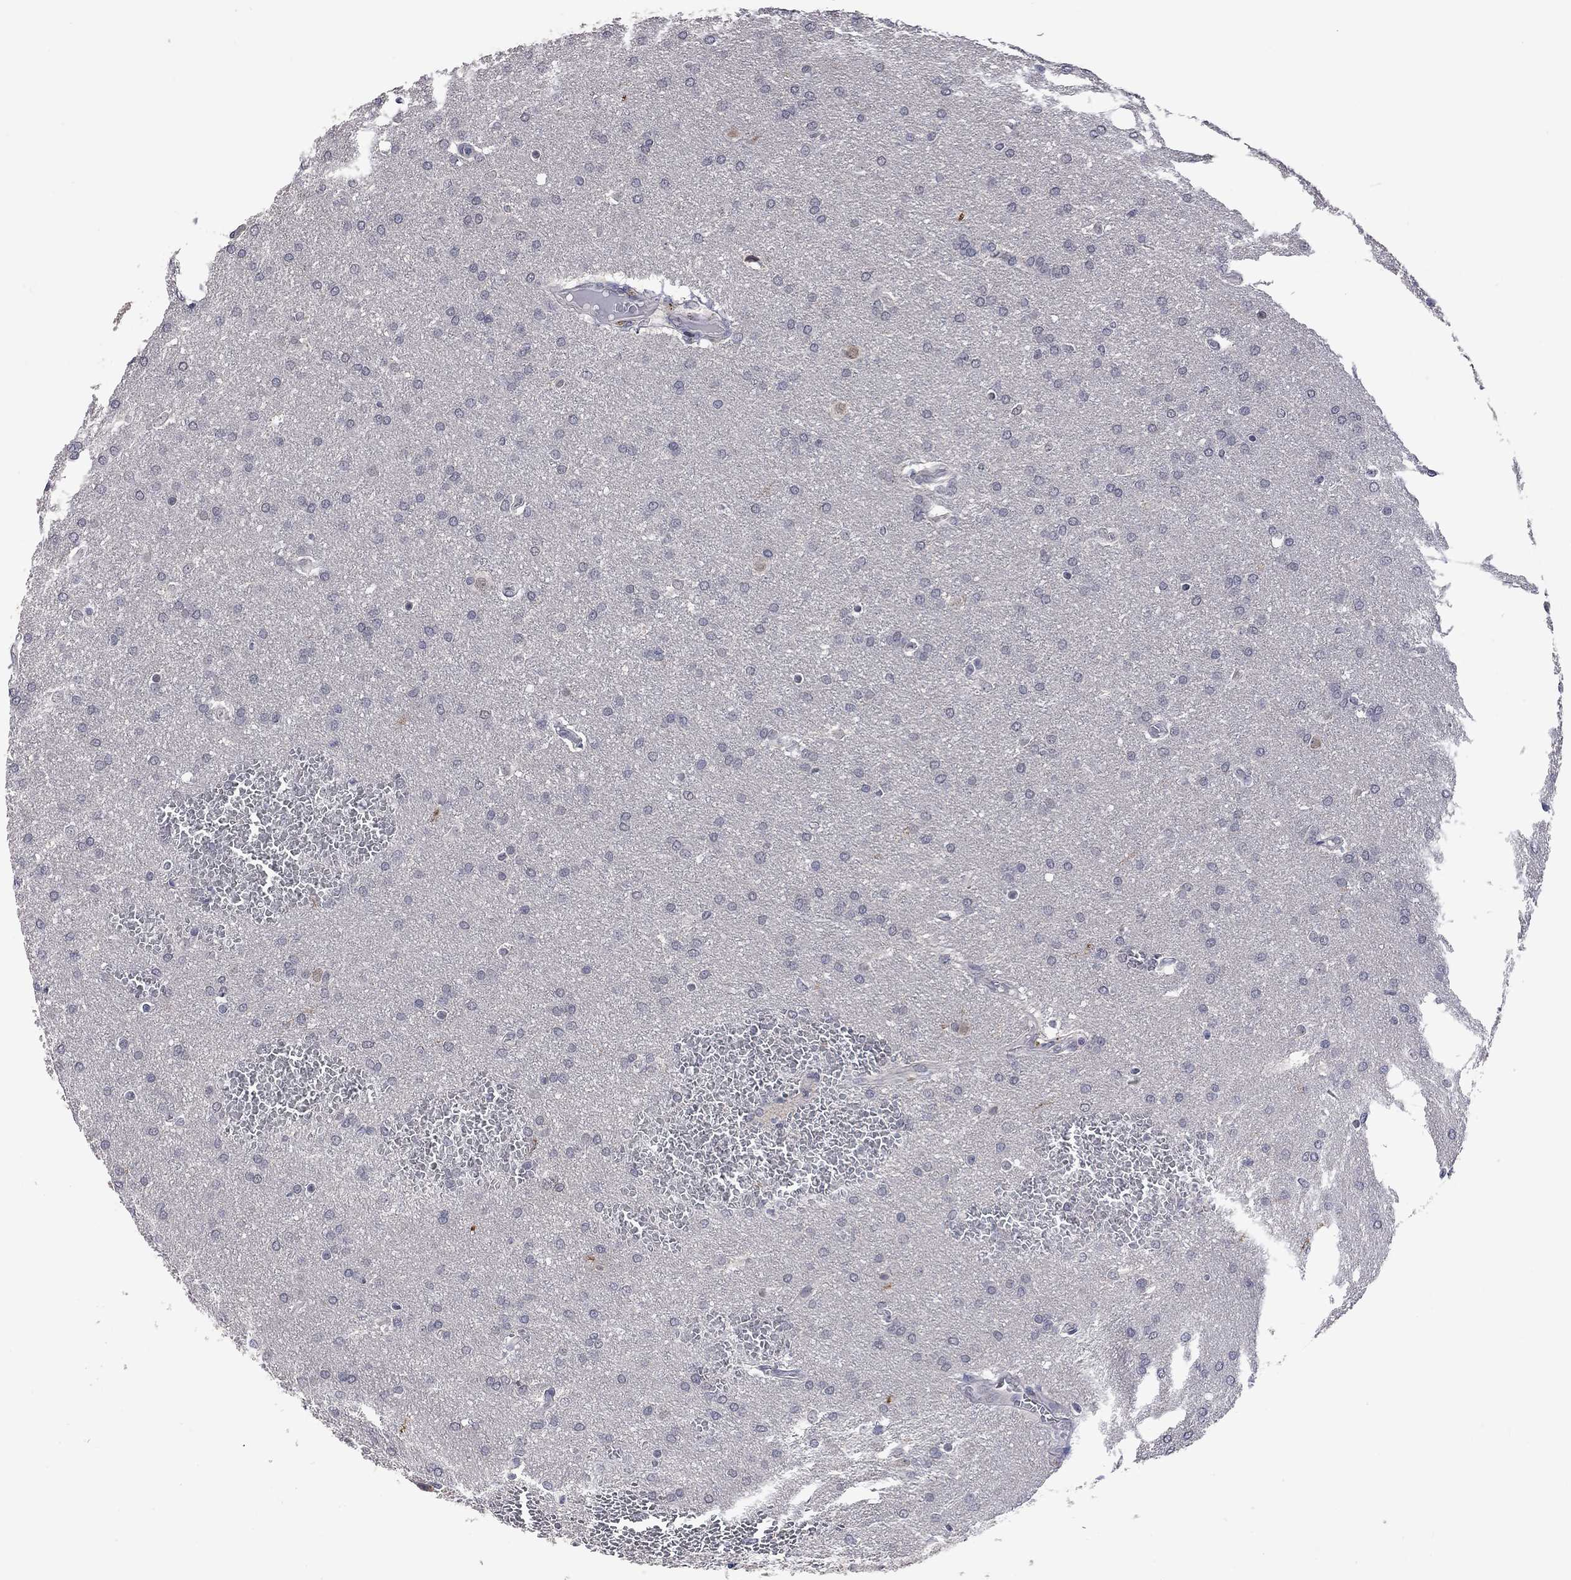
{"staining": {"intensity": "negative", "quantity": "none", "location": "none"}, "tissue": "glioma", "cell_type": "Tumor cells", "image_type": "cancer", "snomed": [{"axis": "morphology", "description": "Glioma, malignant, Low grade"}, {"axis": "topography", "description": "Brain"}], "caption": "IHC micrograph of human glioma stained for a protein (brown), which displays no staining in tumor cells. (Stains: DAB (3,3'-diaminobenzidine) IHC with hematoxylin counter stain, Microscopy: brightfield microscopy at high magnification).", "gene": "FABP12", "patient": {"sex": "female", "age": 32}}